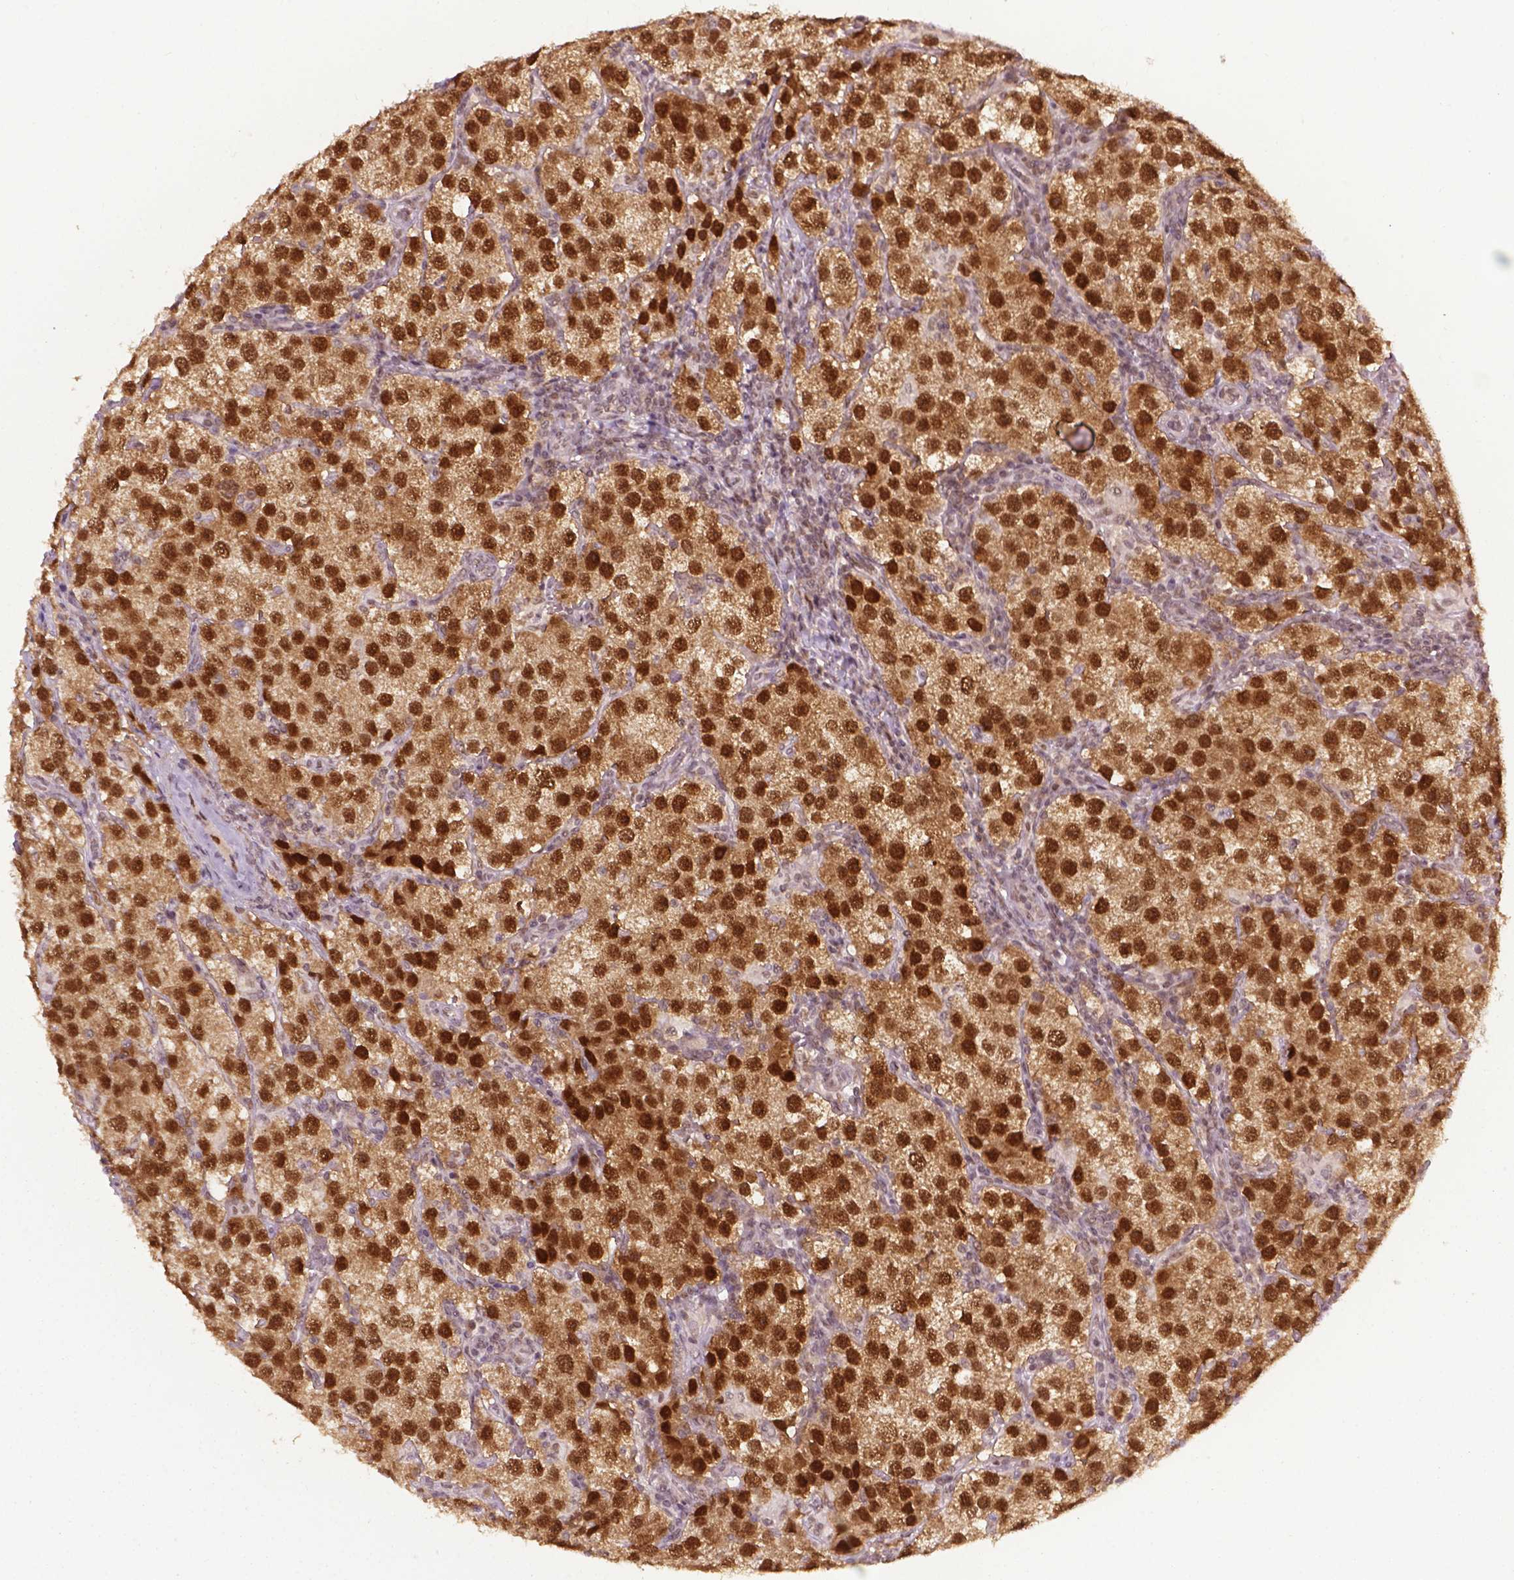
{"staining": {"intensity": "strong", "quantity": ">75%", "location": "cytoplasmic/membranous,nuclear"}, "tissue": "testis cancer", "cell_type": "Tumor cells", "image_type": "cancer", "snomed": [{"axis": "morphology", "description": "Seminoma, NOS"}, {"axis": "topography", "description": "Testis"}], "caption": "Seminoma (testis) stained with IHC shows strong cytoplasmic/membranous and nuclear staining in approximately >75% of tumor cells.", "gene": "UBQLN4", "patient": {"sex": "male", "age": 37}}